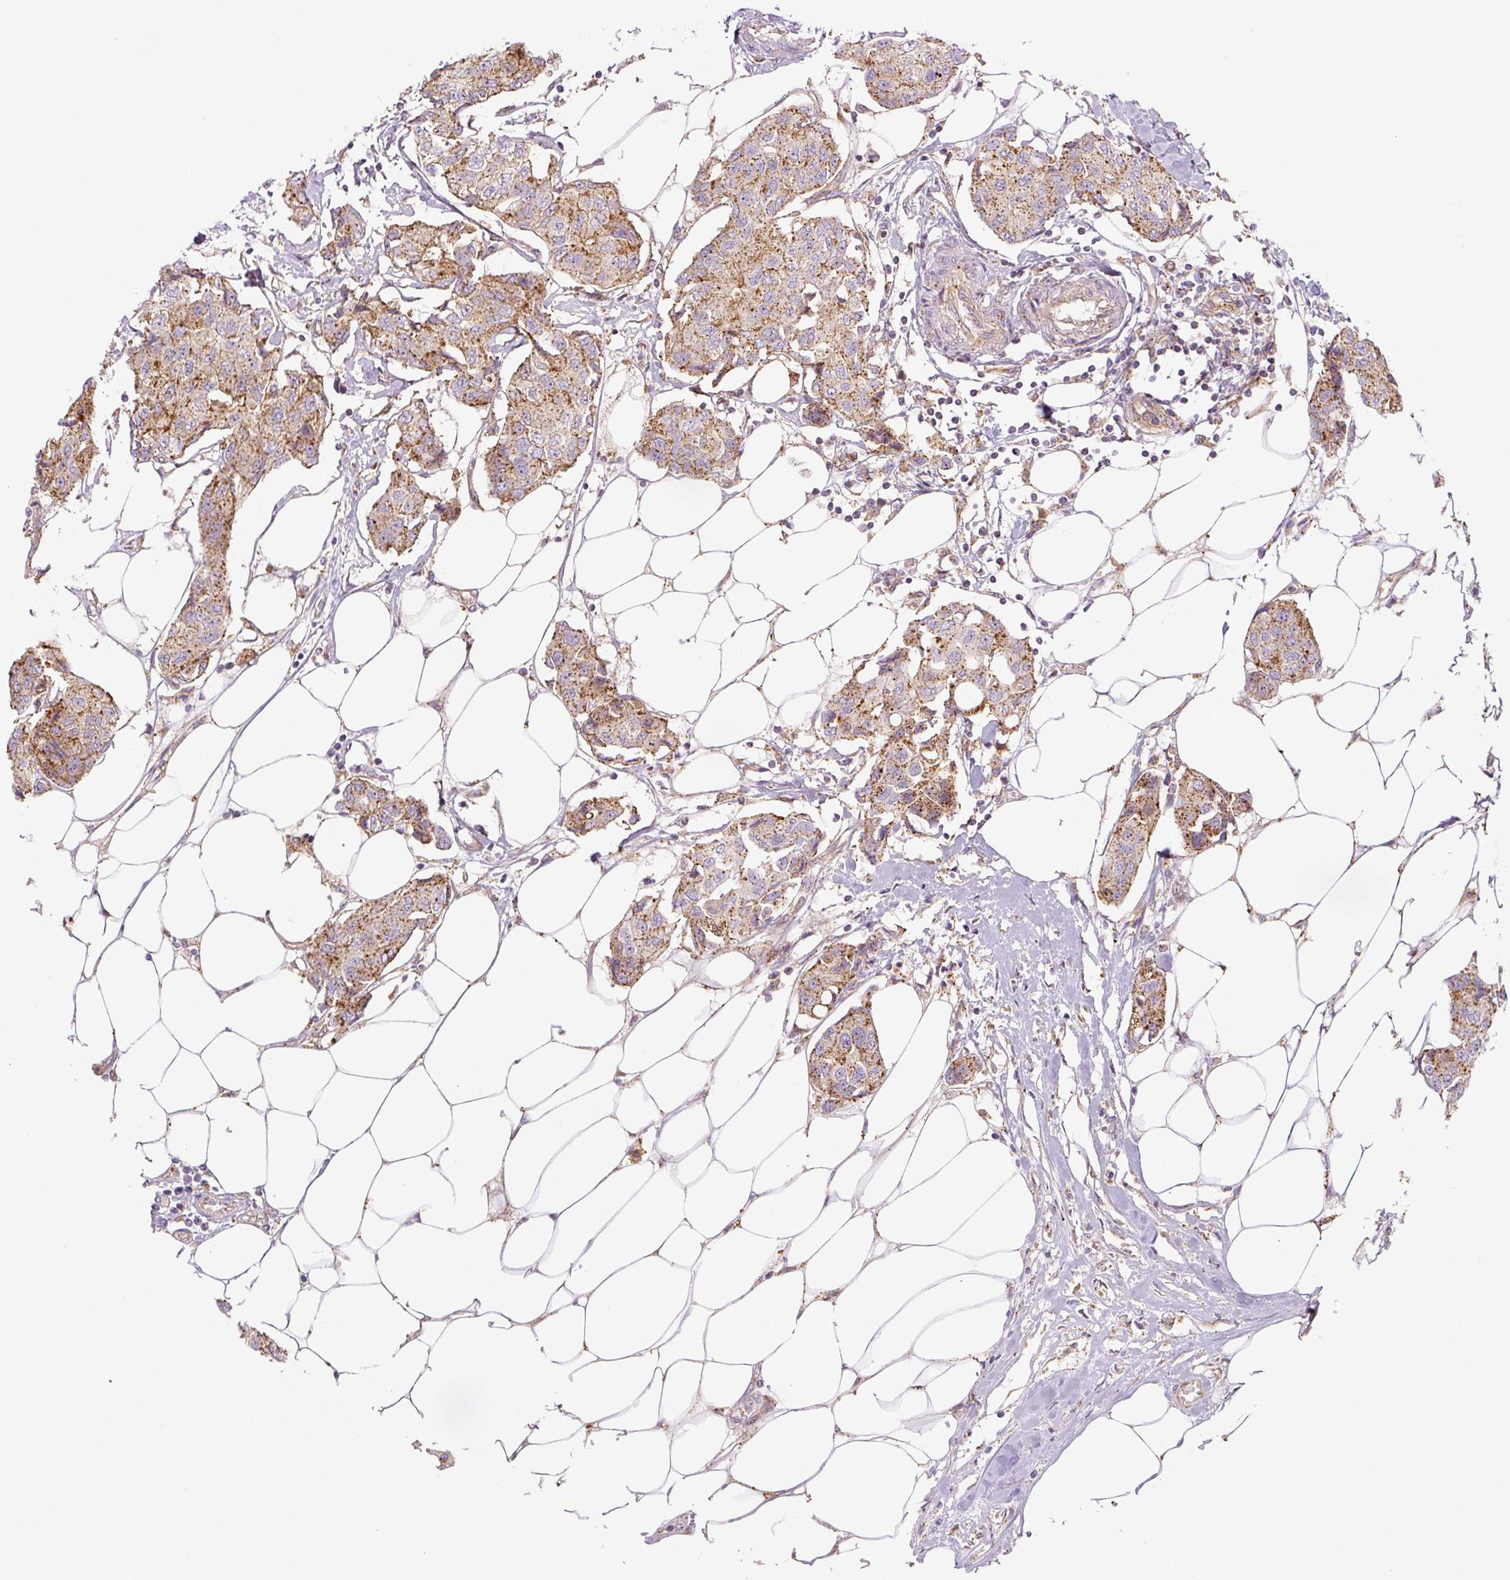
{"staining": {"intensity": "moderate", "quantity": ">75%", "location": "cytoplasmic/membranous"}, "tissue": "breast cancer", "cell_type": "Tumor cells", "image_type": "cancer", "snomed": [{"axis": "morphology", "description": "Duct carcinoma"}, {"axis": "topography", "description": "Breast"}, {"axis": "topography", "description": "Lymph node"}], "caption": "This histopathology image shows immunohistochemistry (IHC) staining of human breast cancer, with medium moderate cytoplasmic/membranous expression in approximately >75% of tumor cells.", "gene": "ZSWIM7", "patient": {"sex": "female", "age": 80}}